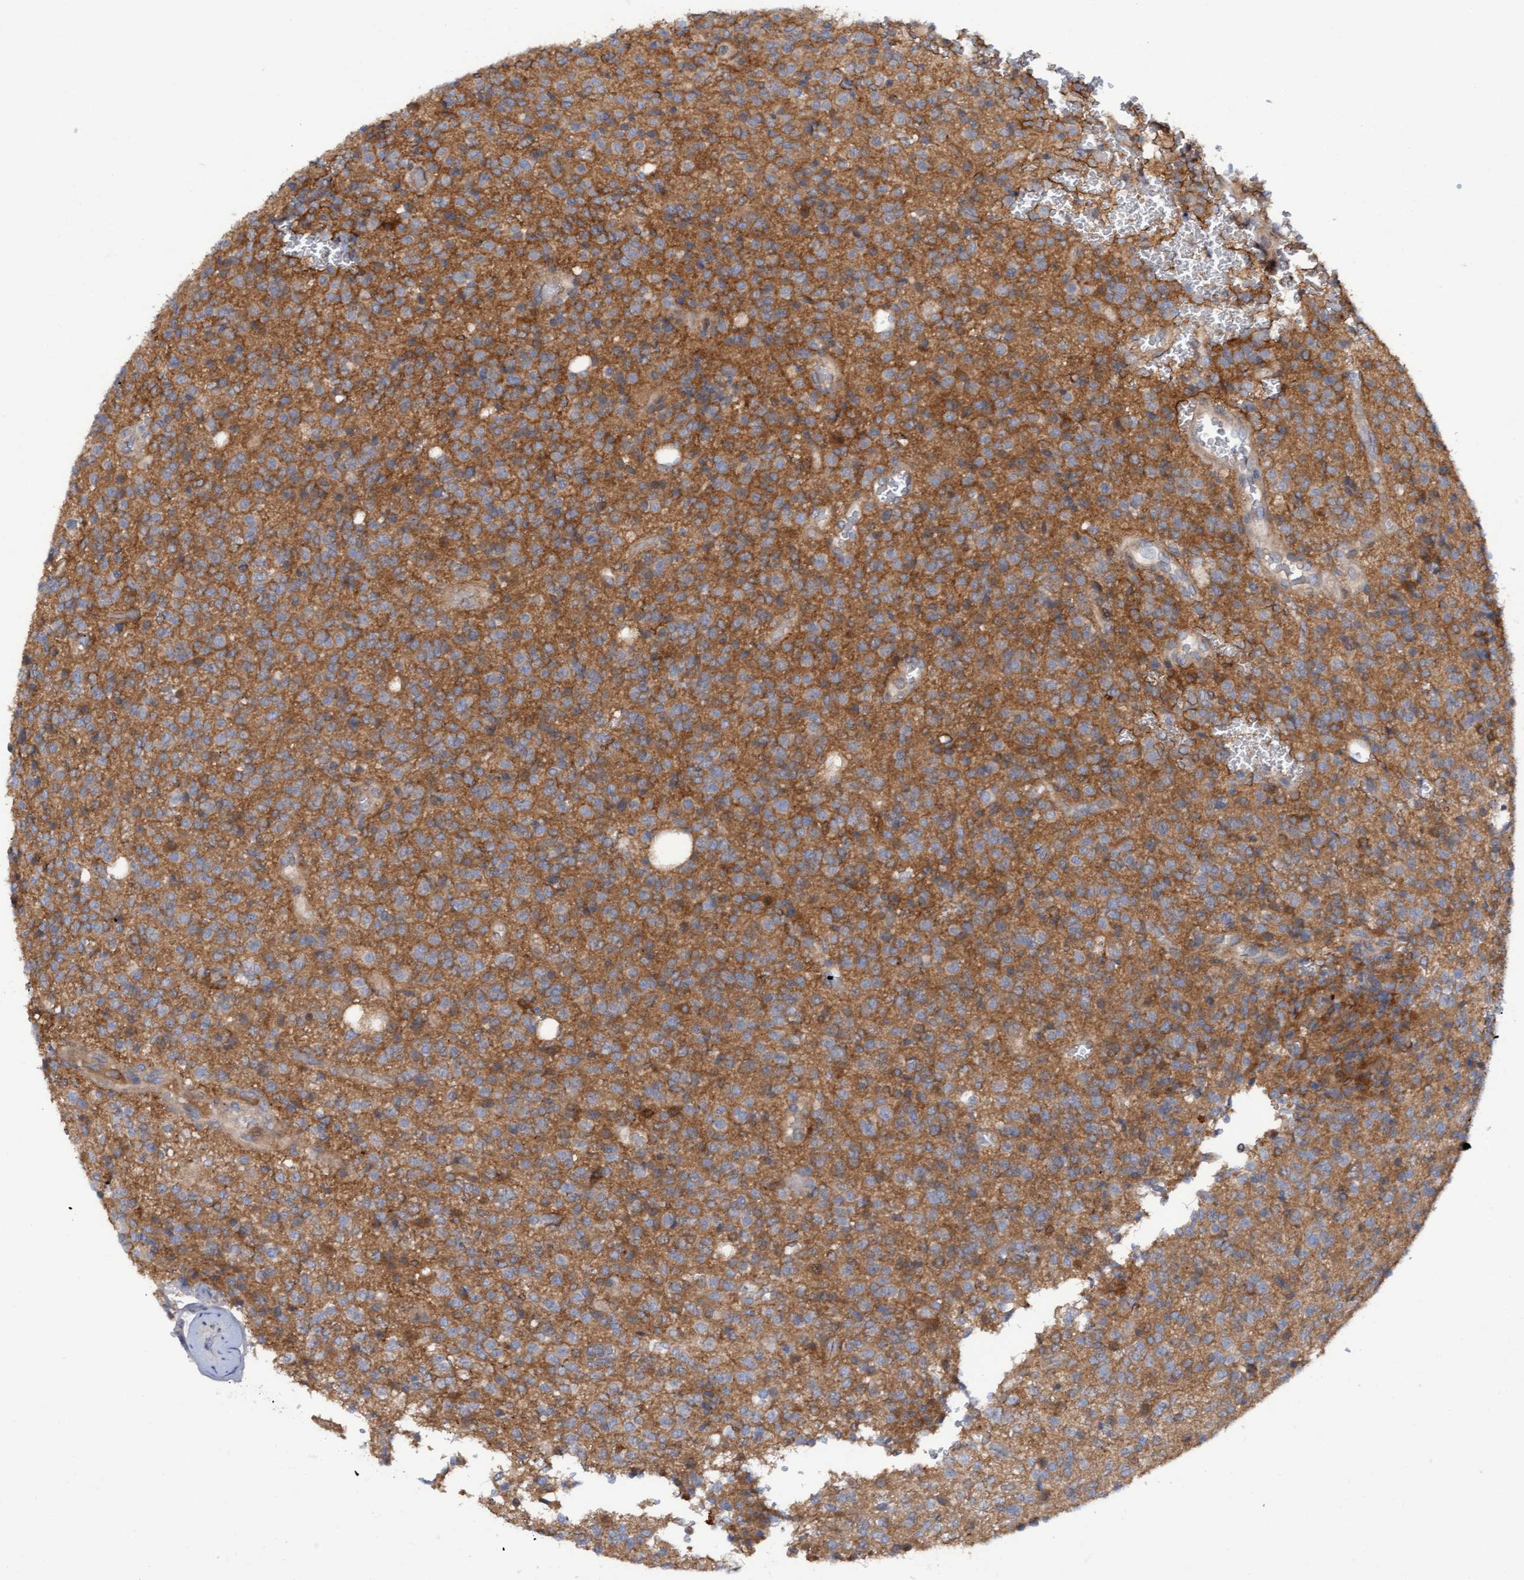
{"staining": {"intensity": "moderate", "quantity": "25%-75%", "location": "cytoplasmic/membranous"}, "tissue": "glioma", "cell_type": "Tumor cells", "image_type": "cancer", "snomed": [{"axis": "morphology", "description": "Glioma, malignant, High grade"}, {"axis": "topography", "description": "Brain"}], "caption": "Protein positivity by IHC displays moderate cytoplasmic/membranous positivity in about 25%-75% of tumor cells in glioma.", "gene": "PLCD1", "patient": {"sex": "male", "age": 34}}